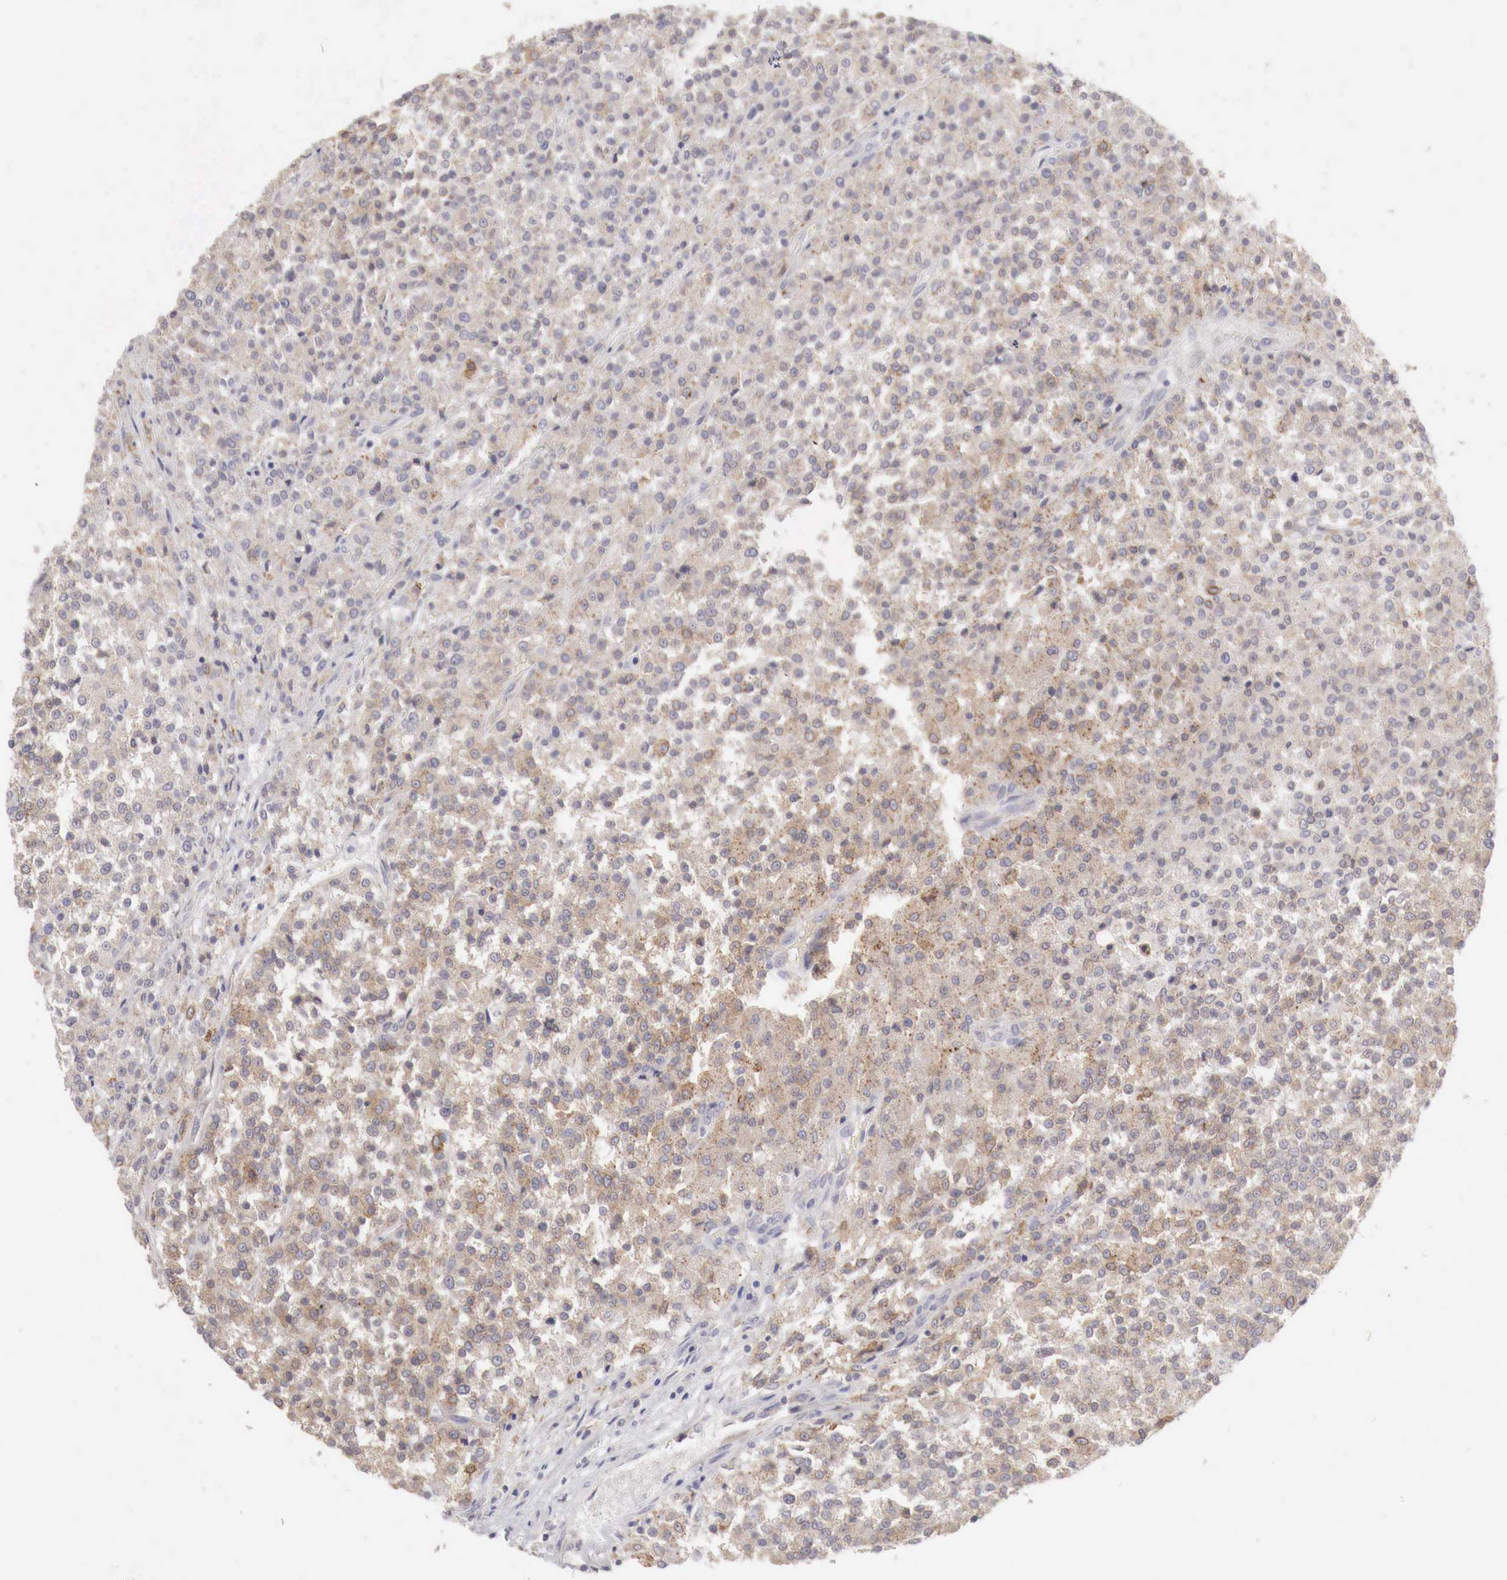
{"staining": {"intensity": "weak", "quantity": ">75%", "location": "cytoplasmic/membranous"}, "tissue": "testis cancer", "cell_type": "Tumor cells", "image_type": "cancer", "snomed": [{"axis": "morphology", "description": "Seminoma, NOS"}, {"axis": "topography", "description": "Testis"}], "caption": "Tumor cells exhibit weak cytoplasmic/membranous expression in about >75% of cells in testis seminoma.", "gene": "NSDHL", "patient": {"sex": "male", "age": 59}}